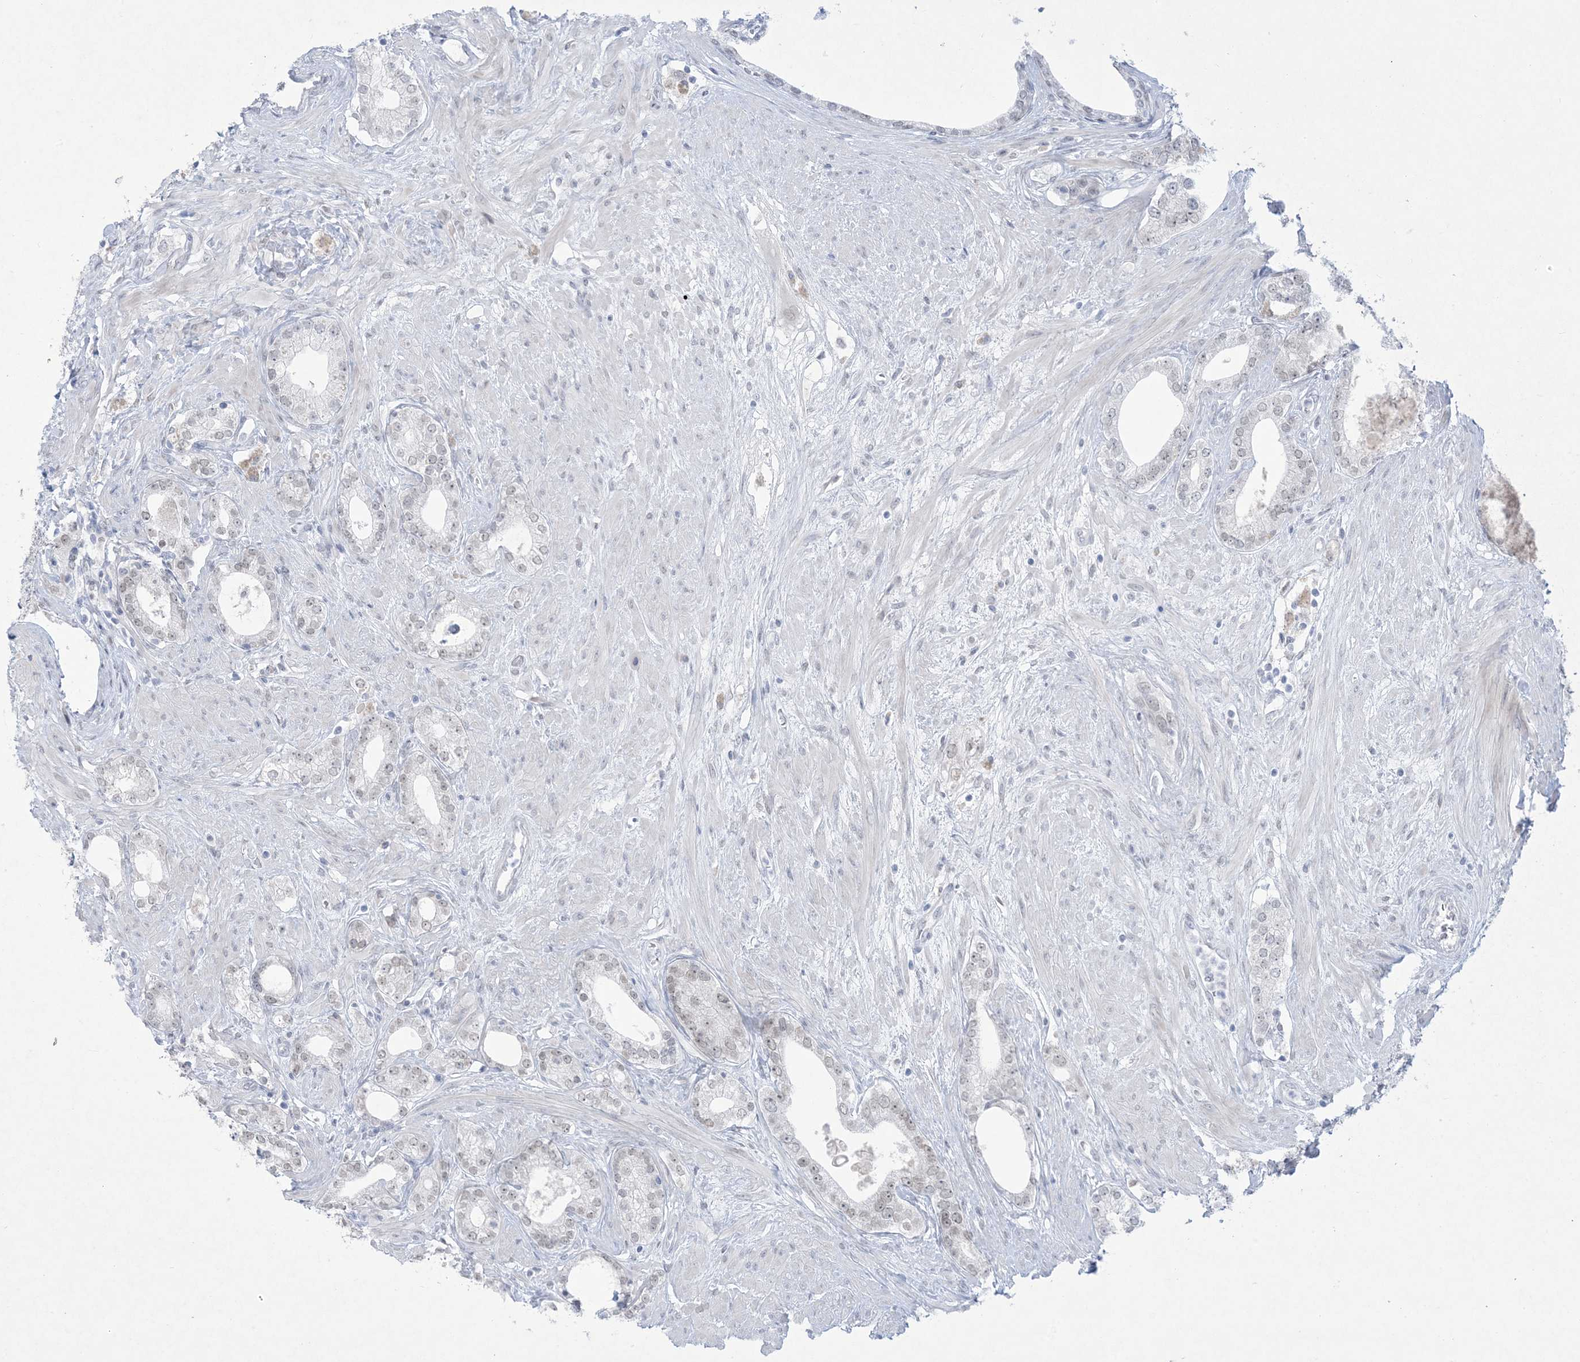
{"staining": {"intensity": "weak", "quantity": "<25%", "location": "nuclear"}, "tissue": "prostate cancer", "cell_type": "Tumor cells", "image_type": "cancer", "snomed": [{"axis": "morphology", "description": "Adenocarcinoma, High grade"}, {"axis": "topography", "description": "Prostate"}], "caption": "Immunohistochemistry of human prostate cancer exhibits no positivity in tumor cells.", "gene": "HOMEZ", "patient": {"sex": "male", "age": 63}}